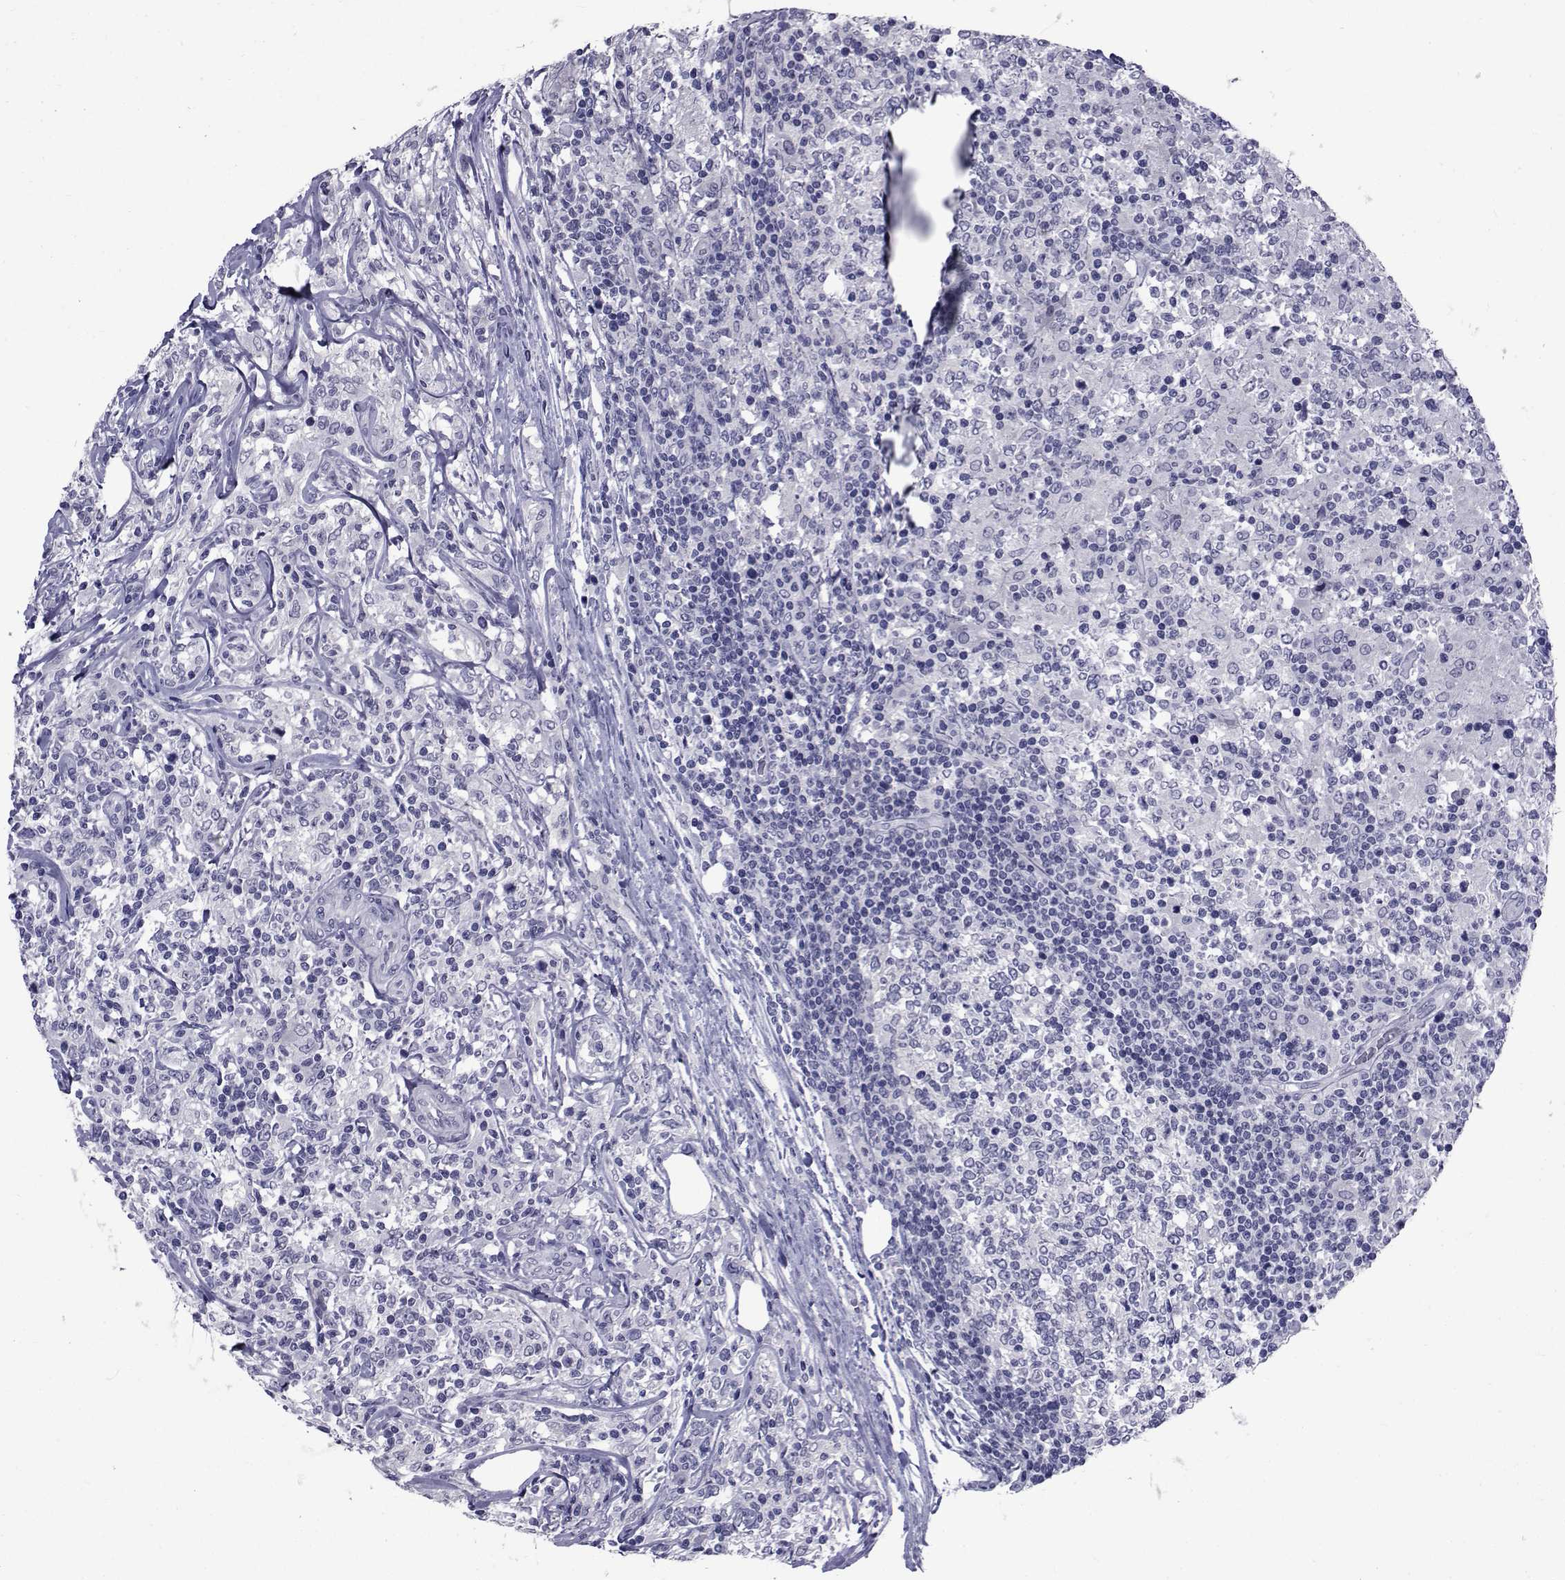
{"staining": {"intensity": "negative", "quantity": "none", "location": "none"}, "tissue": "lymphoma", "cell_type": "Tumor cells", "image_type": "cancer", "snomed": [{"axis": "morphology", "description": "Malignant lymphoma, non-Hodgkin's type, High grade"}, {"axis": "topography", "description": "Lymph node"}], "caption": "Immunohistochemistry (IHC) histopathology image of malignant lymphoma, non-Hodgkin's type (high-grade) stained for a protein (brown), which demonstrates no positivity in tumor cells. (DAB (3,3'-diaminobenzidine) immunohistochemistry (IHC) visualized using brightfield microscopy, high magnification).", "gene": "SEMA5B", "patient": {"sex": "female", "age": 84}}